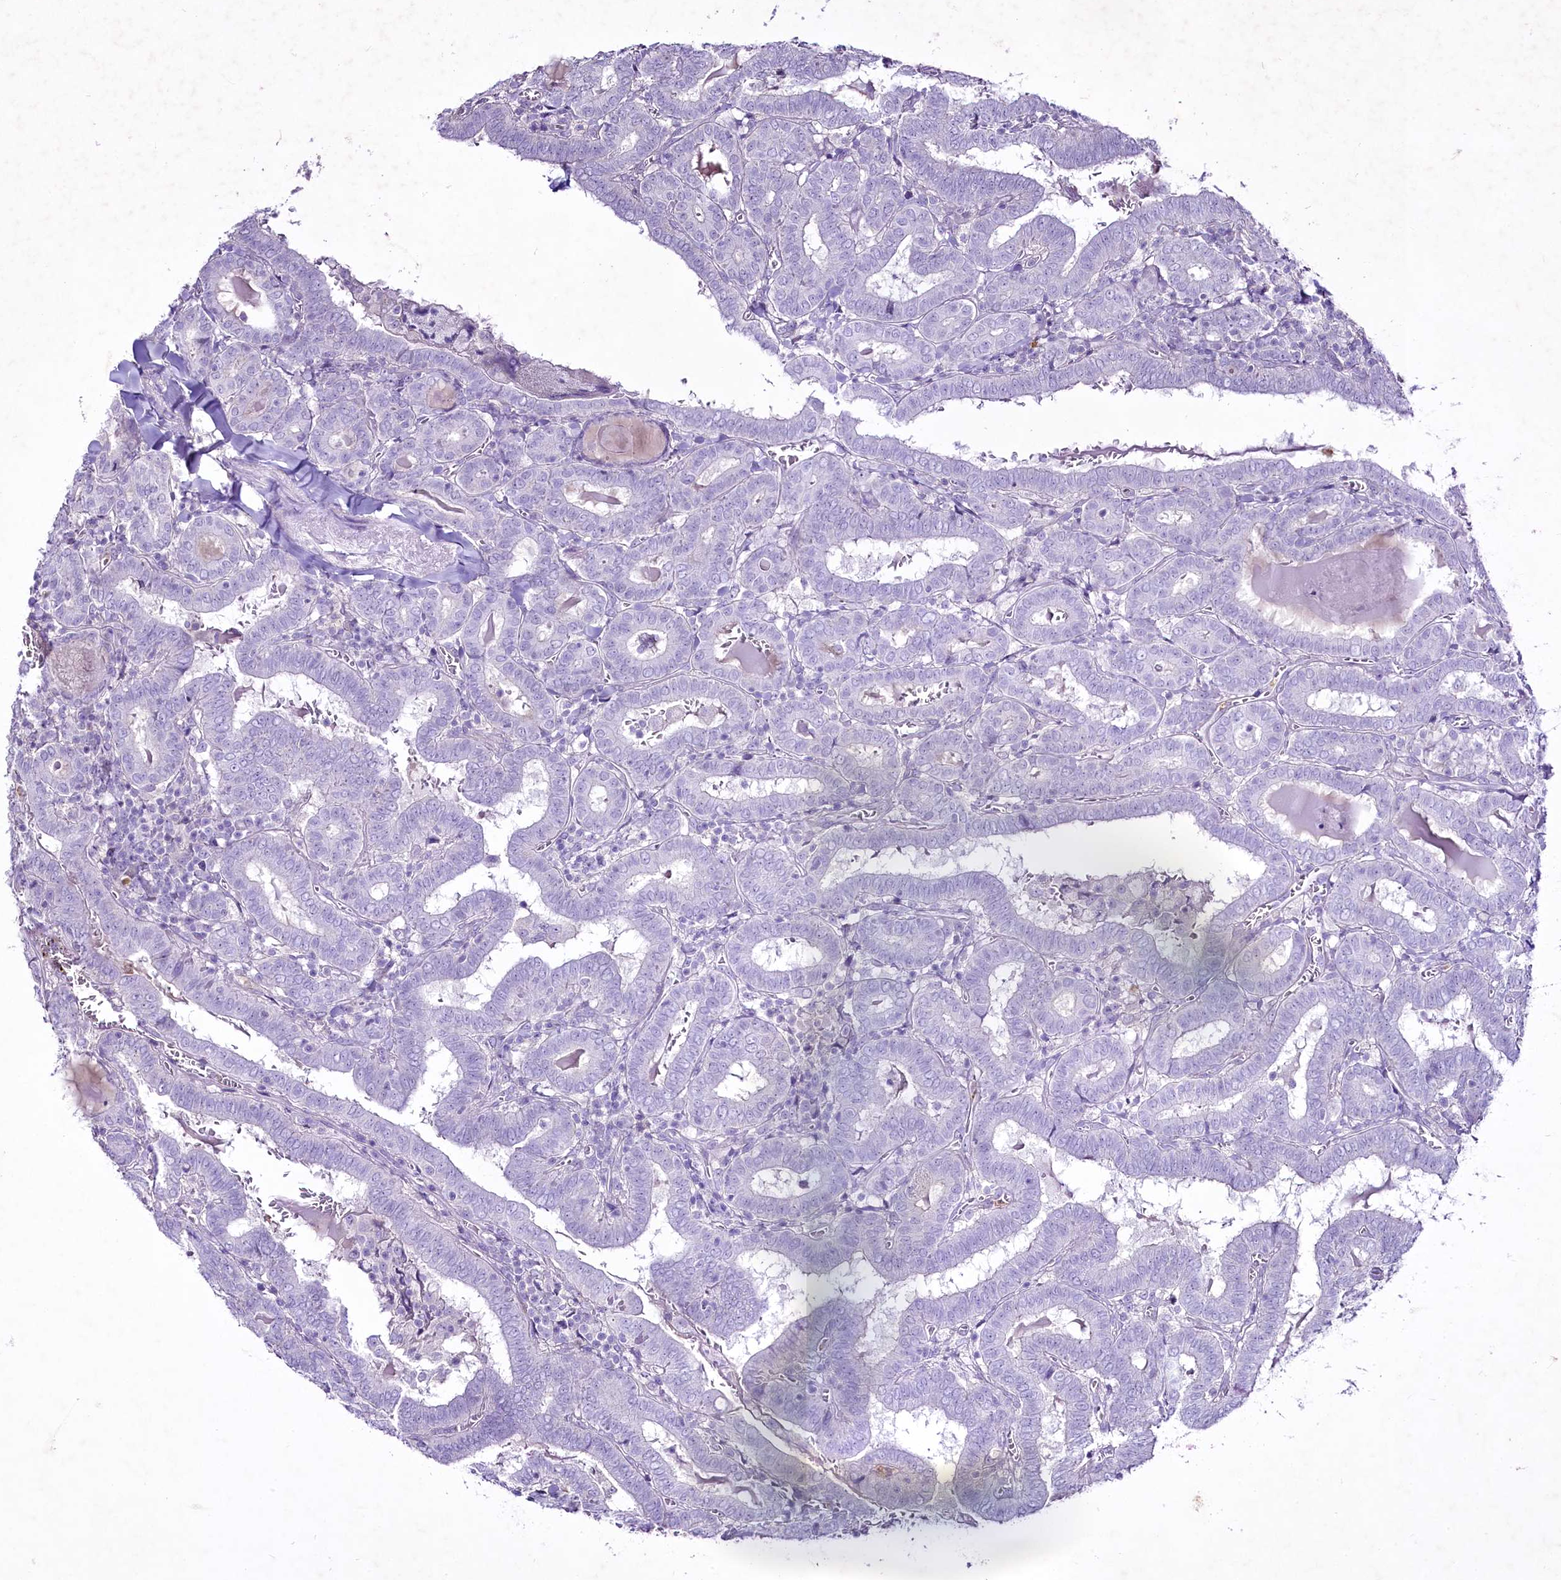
{"staining": {"intensity": "negative", "quantity": "none", "location": "none"}, "tissue": "thyroid cancer", "cell_type": "Tumor cells", "image_type": "cancer", "snomed": [{"axis": "morphology", "description": "Papillary adenocarcinoma, NOS"}, {"axis": "topography", "description": "Thyroid gland"}], "caption": "Protein analysis of papillary adenocarcinoma (thyroid) demonstrates no significant staining in tumor cells.", "gene": "FAM209B", "patient": {"sex": "female", "age": 72}}